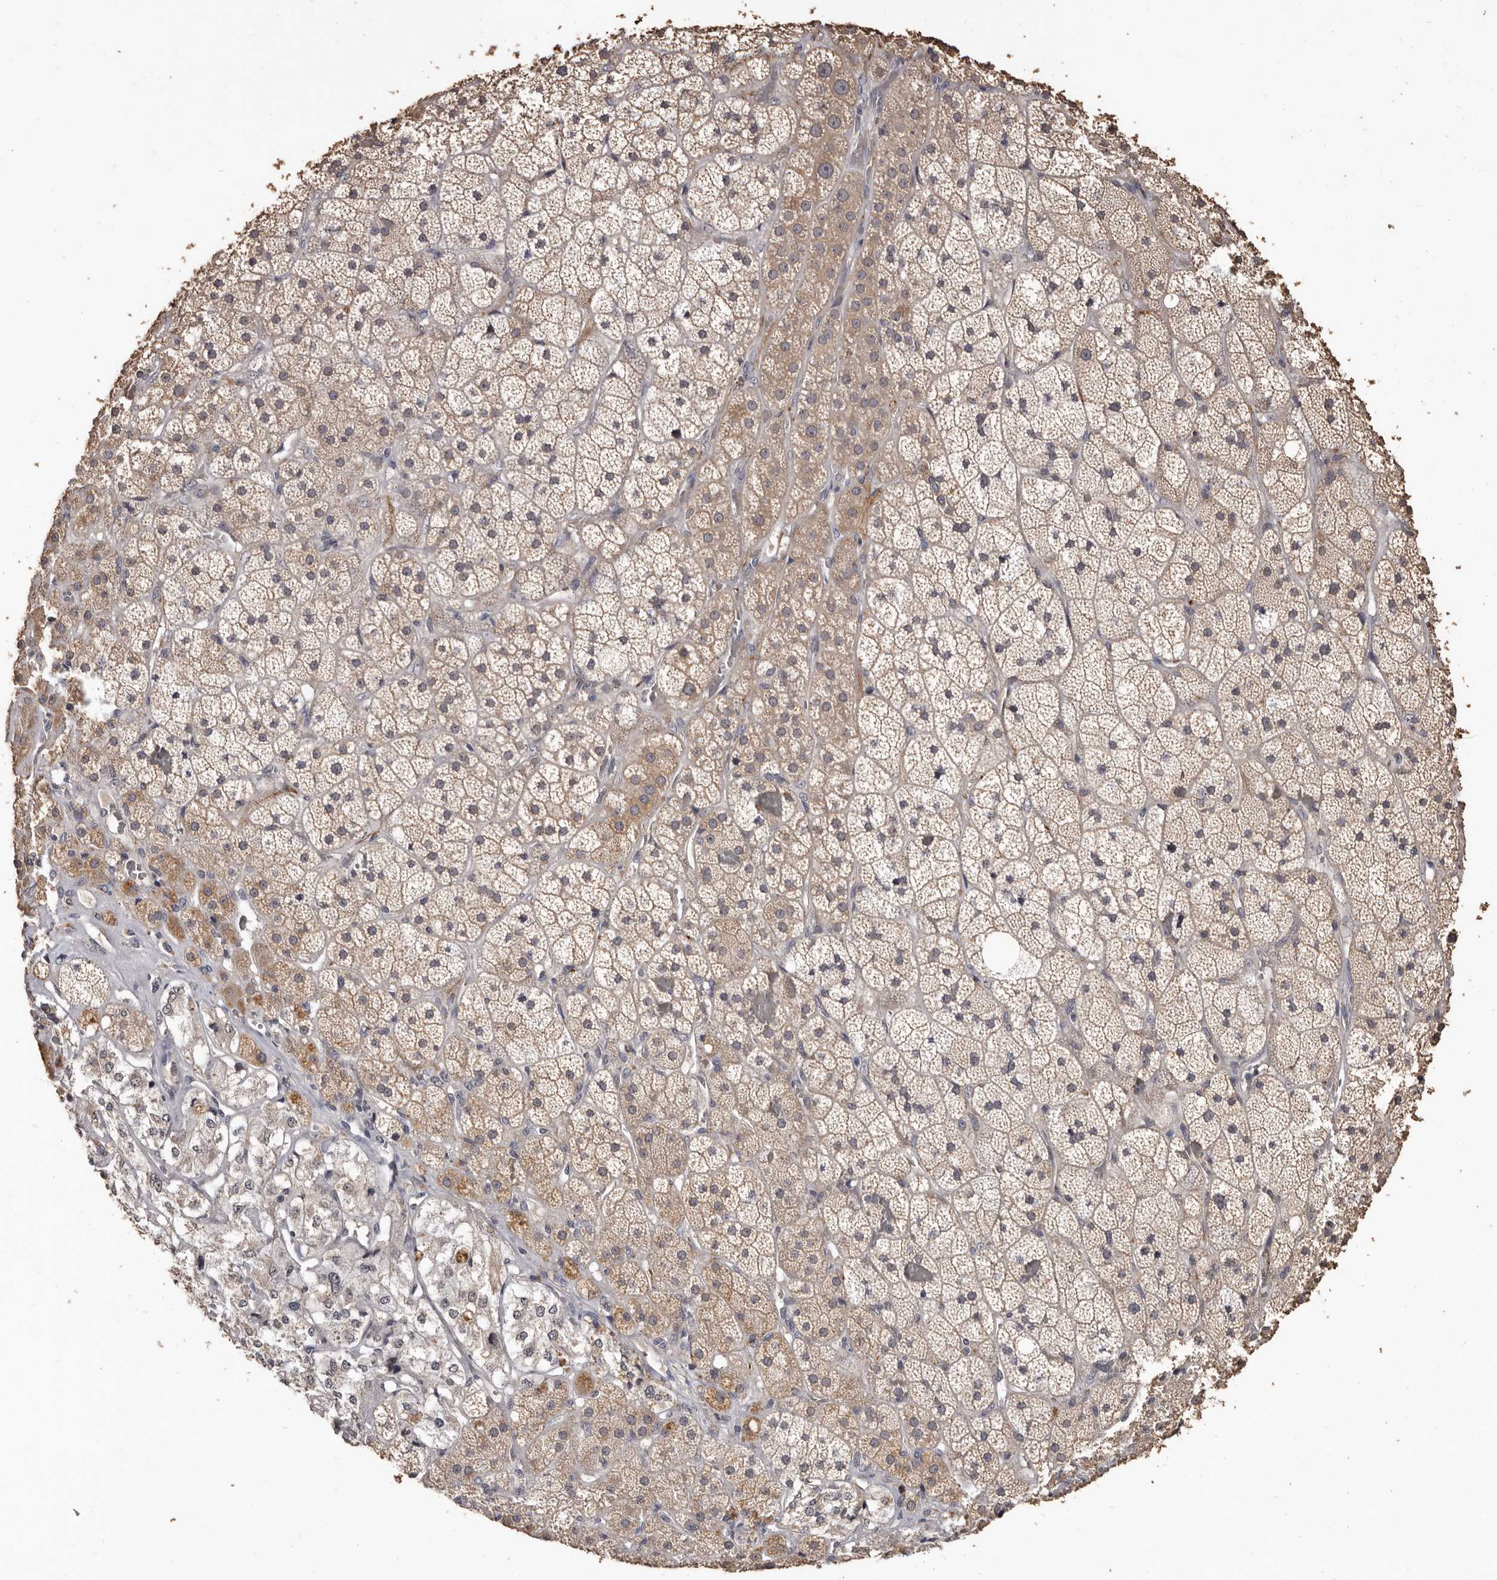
{"staining": {"intensity": "weak", "quantity": ">75%", "location": "cytoplasmic/membranous"}, "tissue": "adrenal gland", "cell_type": "Glandular cells", "image_type": "normal", "snomed": [{"axis": "morphology", "description": "Normal tissue, NOS"}, {"axis": "topography", "description": "Adrenal gland"}], "caption": "Immunohistochemical staining of benign human adrenal gland displays >75% levels of weak cytoplasmic/membranous protein staining in about >75% of glandular cells. (DAB (3,3'-diaminobenzidine) = brown stain, brightfield microscopy at high magnification).", "gene": "INAVA", "patient": {"sex": "male", "age": 57}}